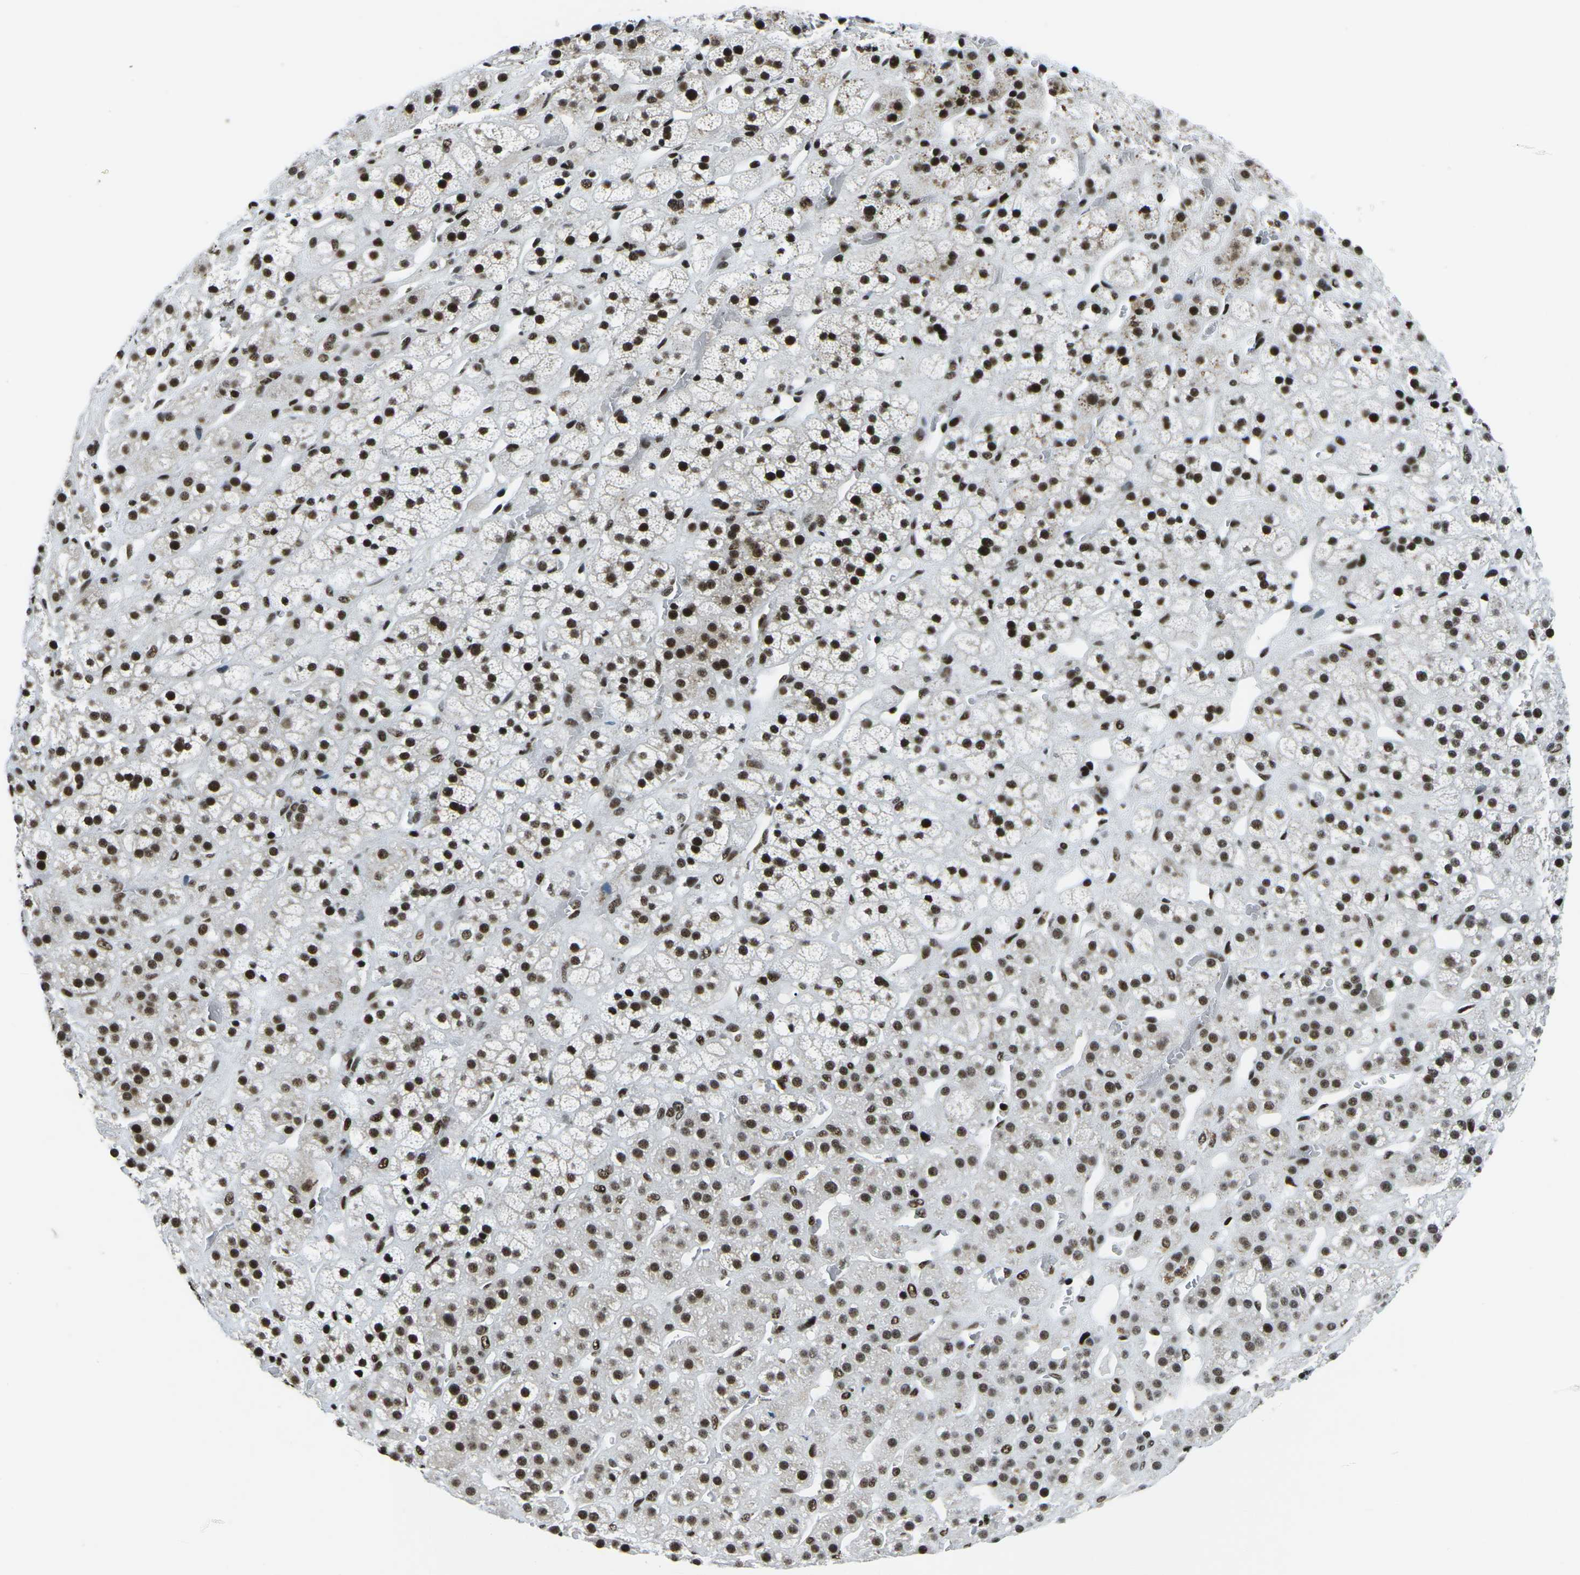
{"staining": {"intensity": "strong", "quantity": ">75%", "location": "nuclear"}, "tissue": "adrenal gland", "cell_type": "Glandular cells", "image_type": "normal", "snomed": [{"axis": "morphology", "description": "Normal tissue, NOS"}, {"axis": "topography", "description": "Adrenal gland"}], "caption": "This is an image of immunohistochemistry staining of benign adrenal gland, which shows strong expression in the nuclear of glandular cells.", "gene": "RBL2", "patient": {"sex": "male", "age": 56}}